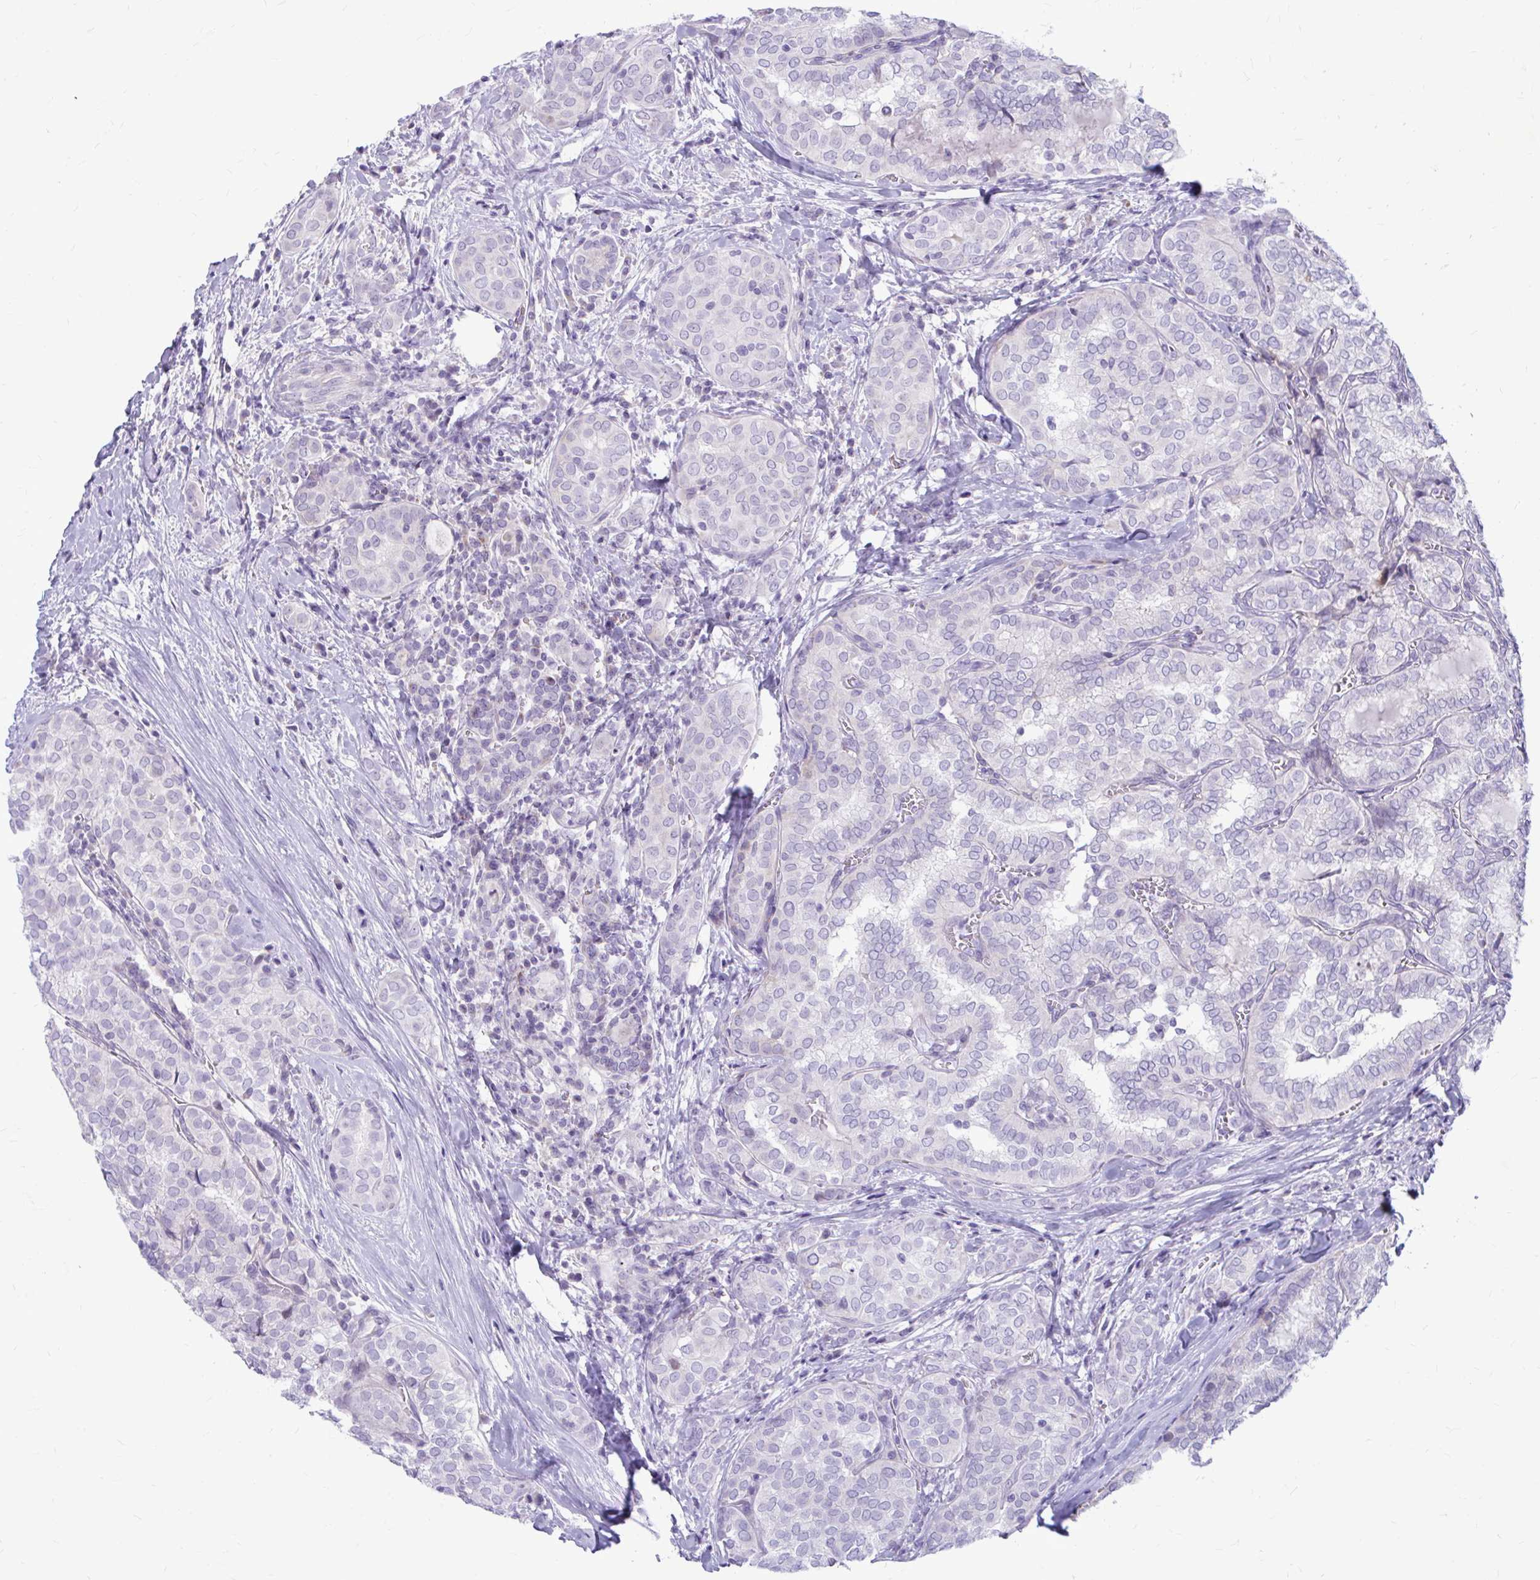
{"staining": {"intensity": "negative", "quantity": "none", "location": "none"}, "tissue": "thyroid cancer", "cell_type": "Tumor cells", "image_type": "cancer", "snomed": [{"axis": "morphology", "description": "Papillary adenocarcinoma, NOS"}, {"axis": "topography", "description": "Thyroid gland"}], "caption": "DAB (3,3'-diaminobenzidine) immunohistochemical staining of human papillary adenocarcinoma (thyroid) exhibits no significant staining in tumor cells.", "gene": "CHIA", "patient": {"sex": "female", "age": 30}}